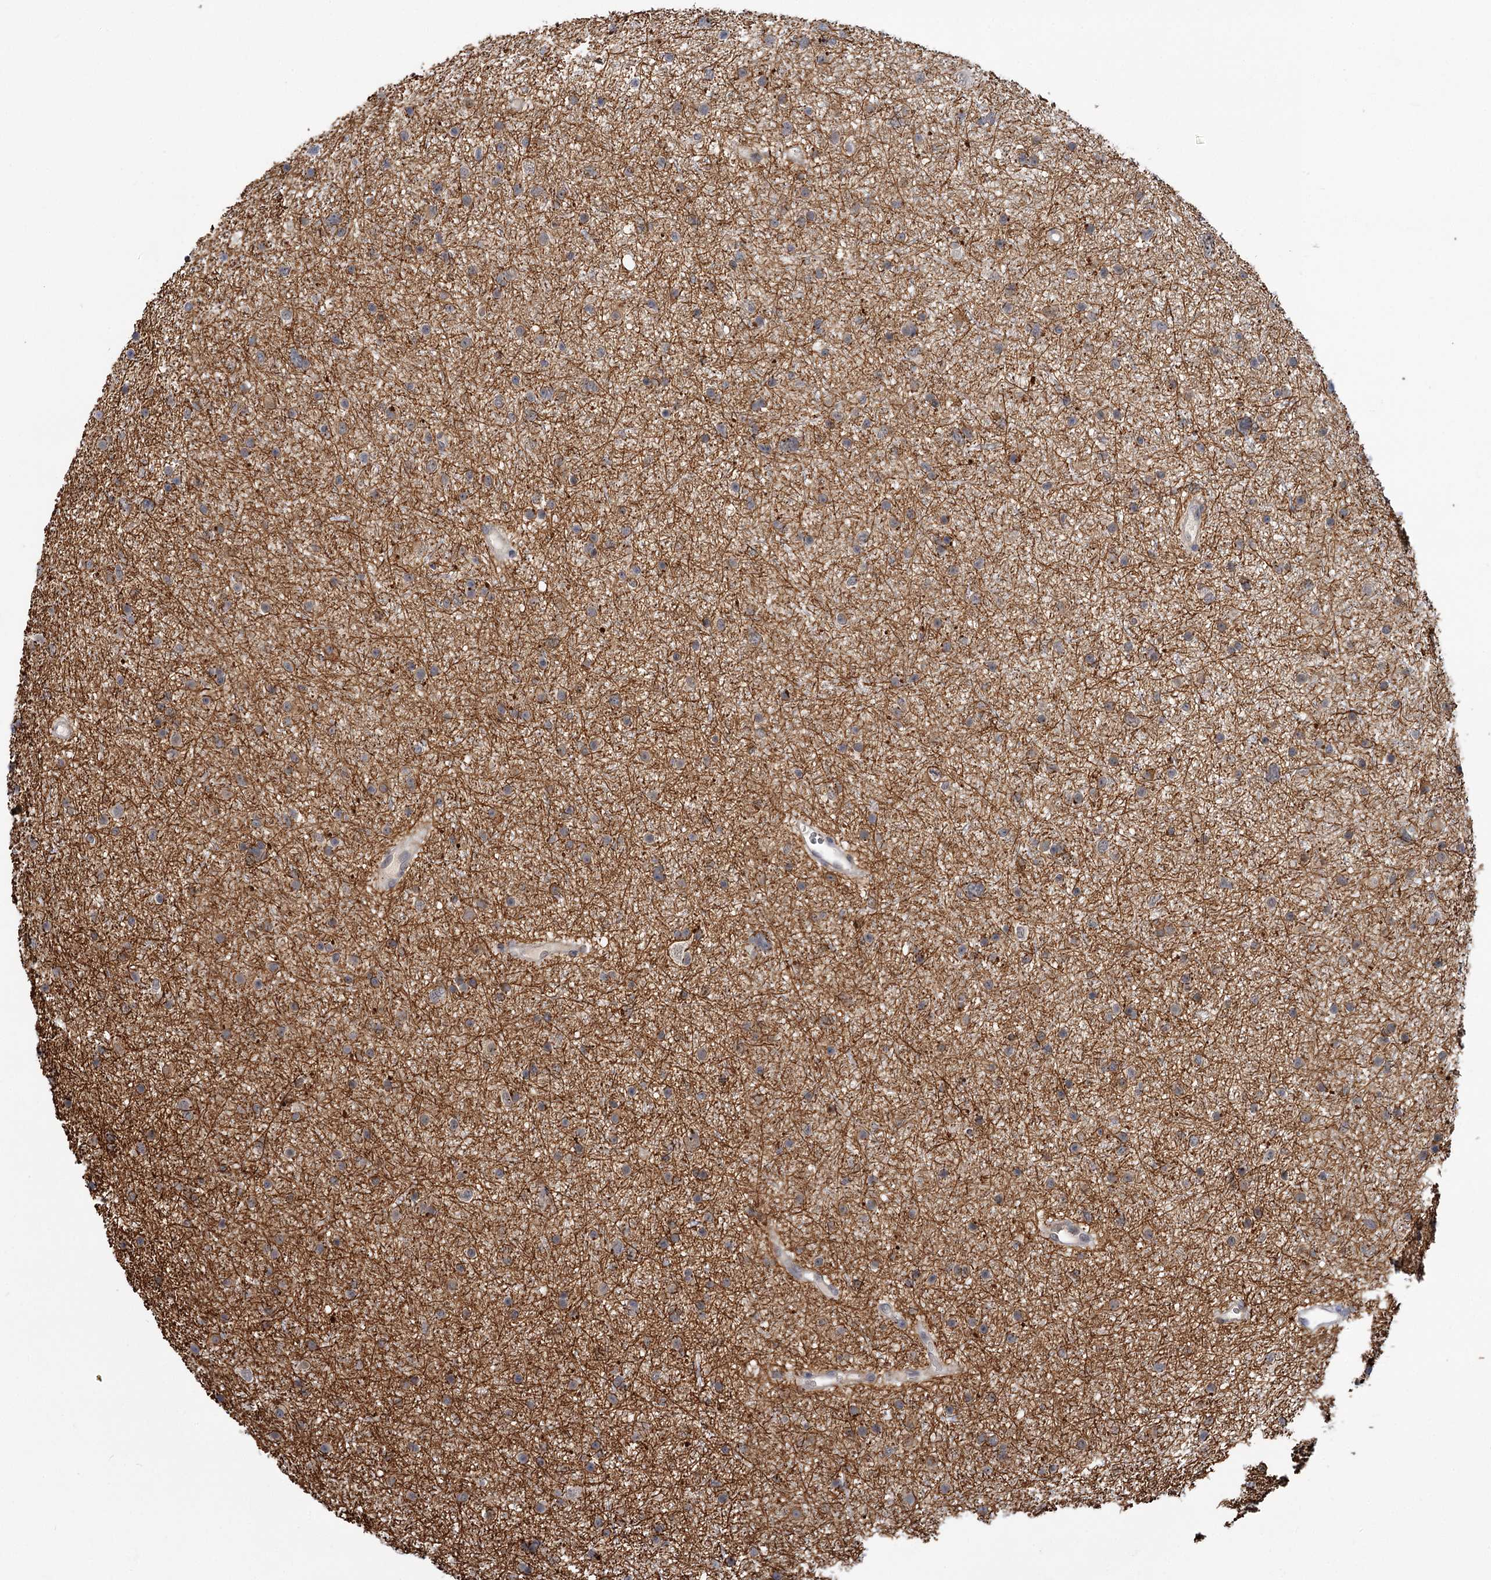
{"staining": {"intensity": "weak", "quantity": "25%-75%", "location": "cytoplasmic/membranous"}, "tissue": "glioma", "cell_type": "Tumor cells", "image_type": "cancer", "snomed": [{"axis": "morphology", "description": "Glioma, malignant, Low grade"}, {"axis": "topography", "description": "Cerebral cortex"}], "caption": "A photomicrograph of malignant low-grade glioma stained for a protein demonstrates weak cytoplasmic/membranous brown staining in tumor cells.", "gene": "APBA2", "patient": {"sex": "female", "age": 39}}